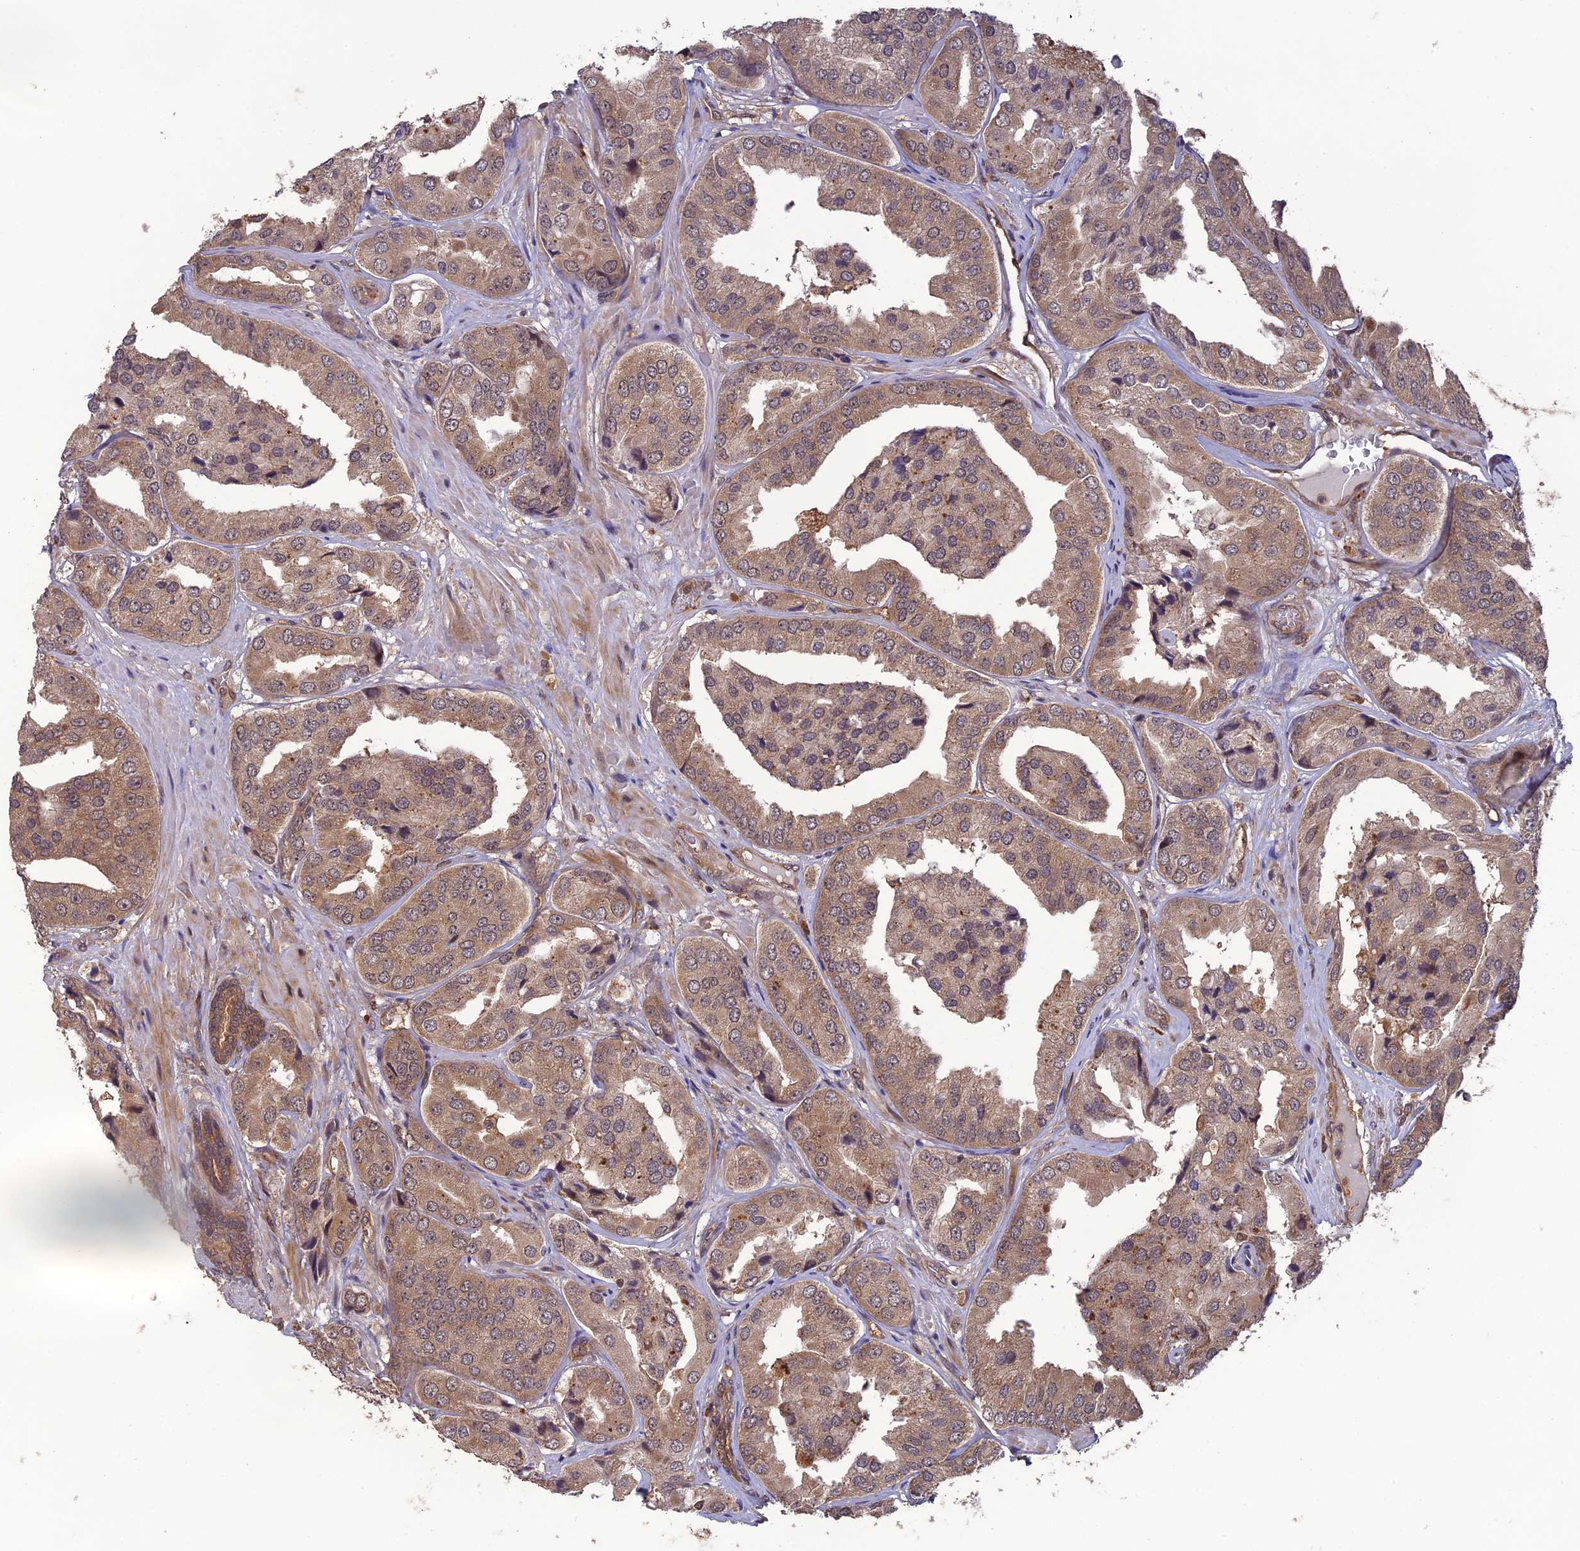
{"staining": {"intensity": "weak", "quantity": ">75%", "location": "cytoplasmic/membranous"}, "tissue": "prostate cancer", "cell_type": "Tumor cells", "image_type": "cancer", "snomed": [{"axis": "morphology", "description": "Adenocarcinoma, High grade"}, {"axis": "topography", "description": "Prostate"}], "caption": "Prostate high-grade adenocarcinoma stained with a brown dye demonstrates weak cytoplasmic/membranous positive expression in about >75% of tumor cells.", "gene": "LIN37", "patient": {"sex": "male", "age": 63}}